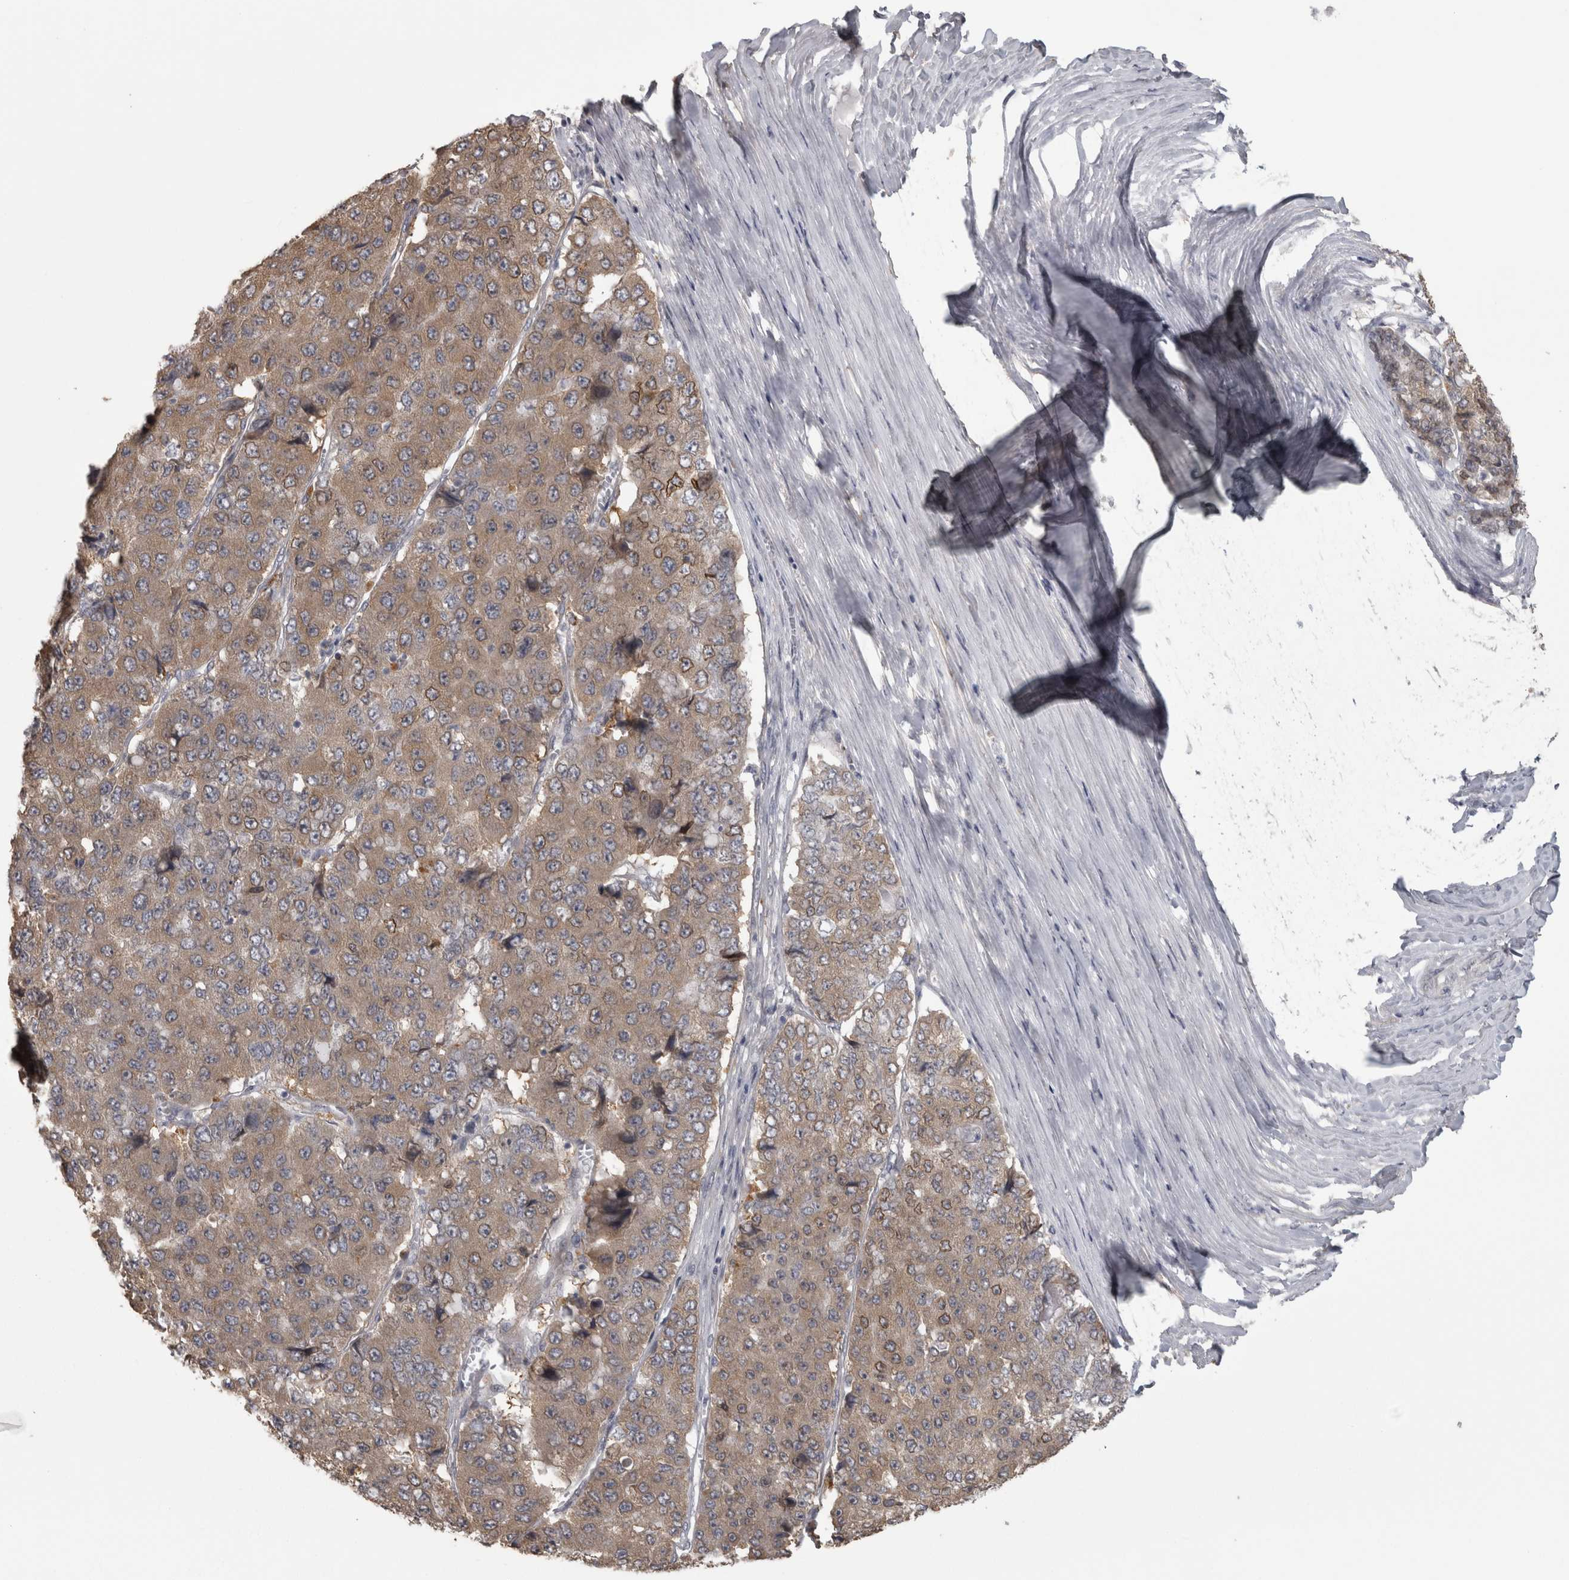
{"staining": {"intensity": "weak", "quantity": ">75%", "location": "cytoplasmic/membranous,nuclear"}, "tissue": "pancreatic cancer", "cell_type": "Tumor cells", "image_type": "cancer", "snomed": [{"axis": "morphology", "description": "Adenocarcinoma, NOS"}, {"axis": "topography", "description": "Pancreas"}], "caption": "Brown immunohistochemical staining in human pancreatic cancer shows weak cytoplasmic/membranous and nuclear expression in approximately >75% of tumor cells.", "gene": "RAB29", "patient": {"sex": "male", "age": 50}}